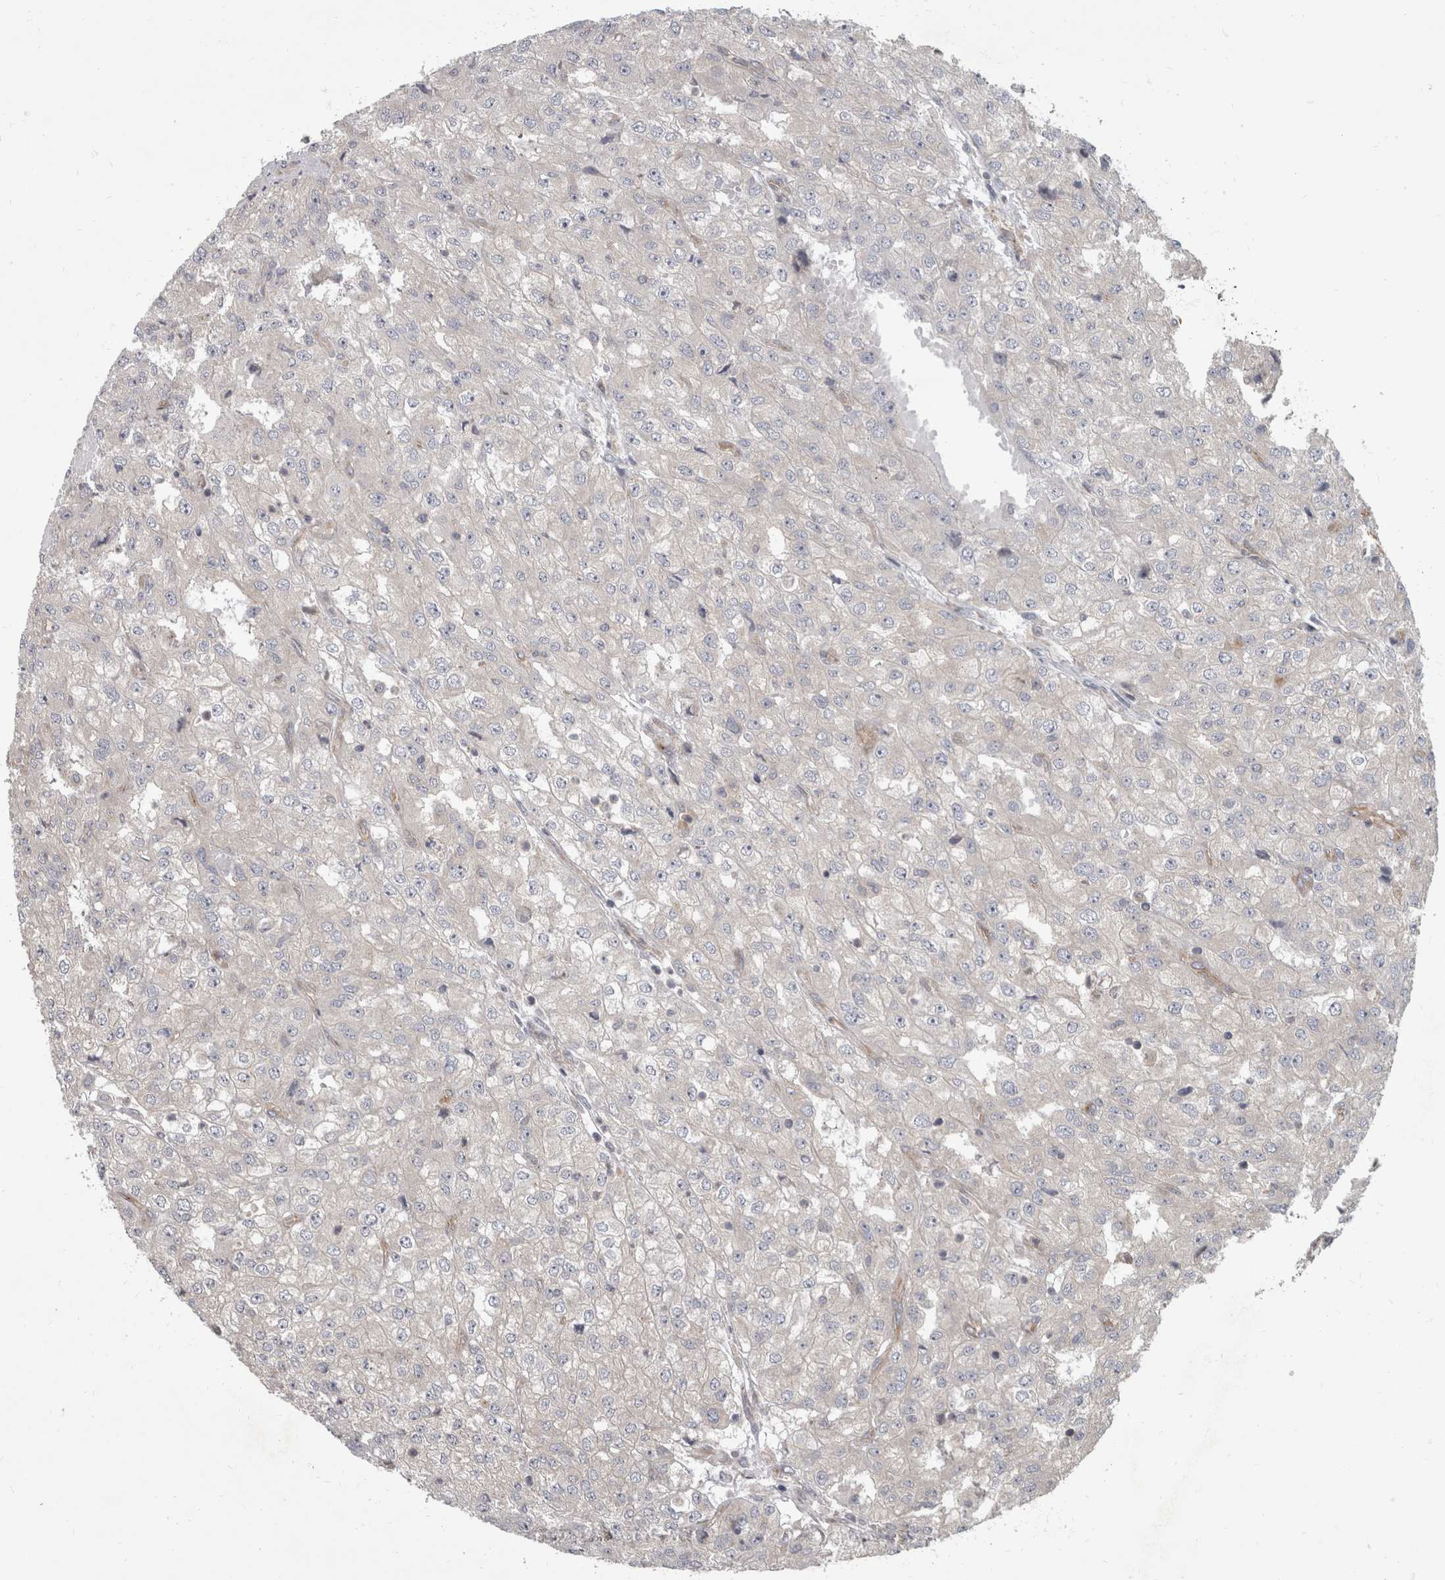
{"staining": {"intensity": "negative", "quantity": "none", "location": "none"}, "tissue": "renal cancer", "cell_type": "Tumor cells", "image_type": "cancer", "snomed": [{"axis": "morphology", "description": "Adenocarcinoma, NOS"}, {"axis": "topography", "description": "Kidney"}], "caption": "The photomicrograph shows no staining of tumor cells in adenocarcinoma (renal).", "gene": "HOOK3", "patient": {"sex": "female", "age": 54}}